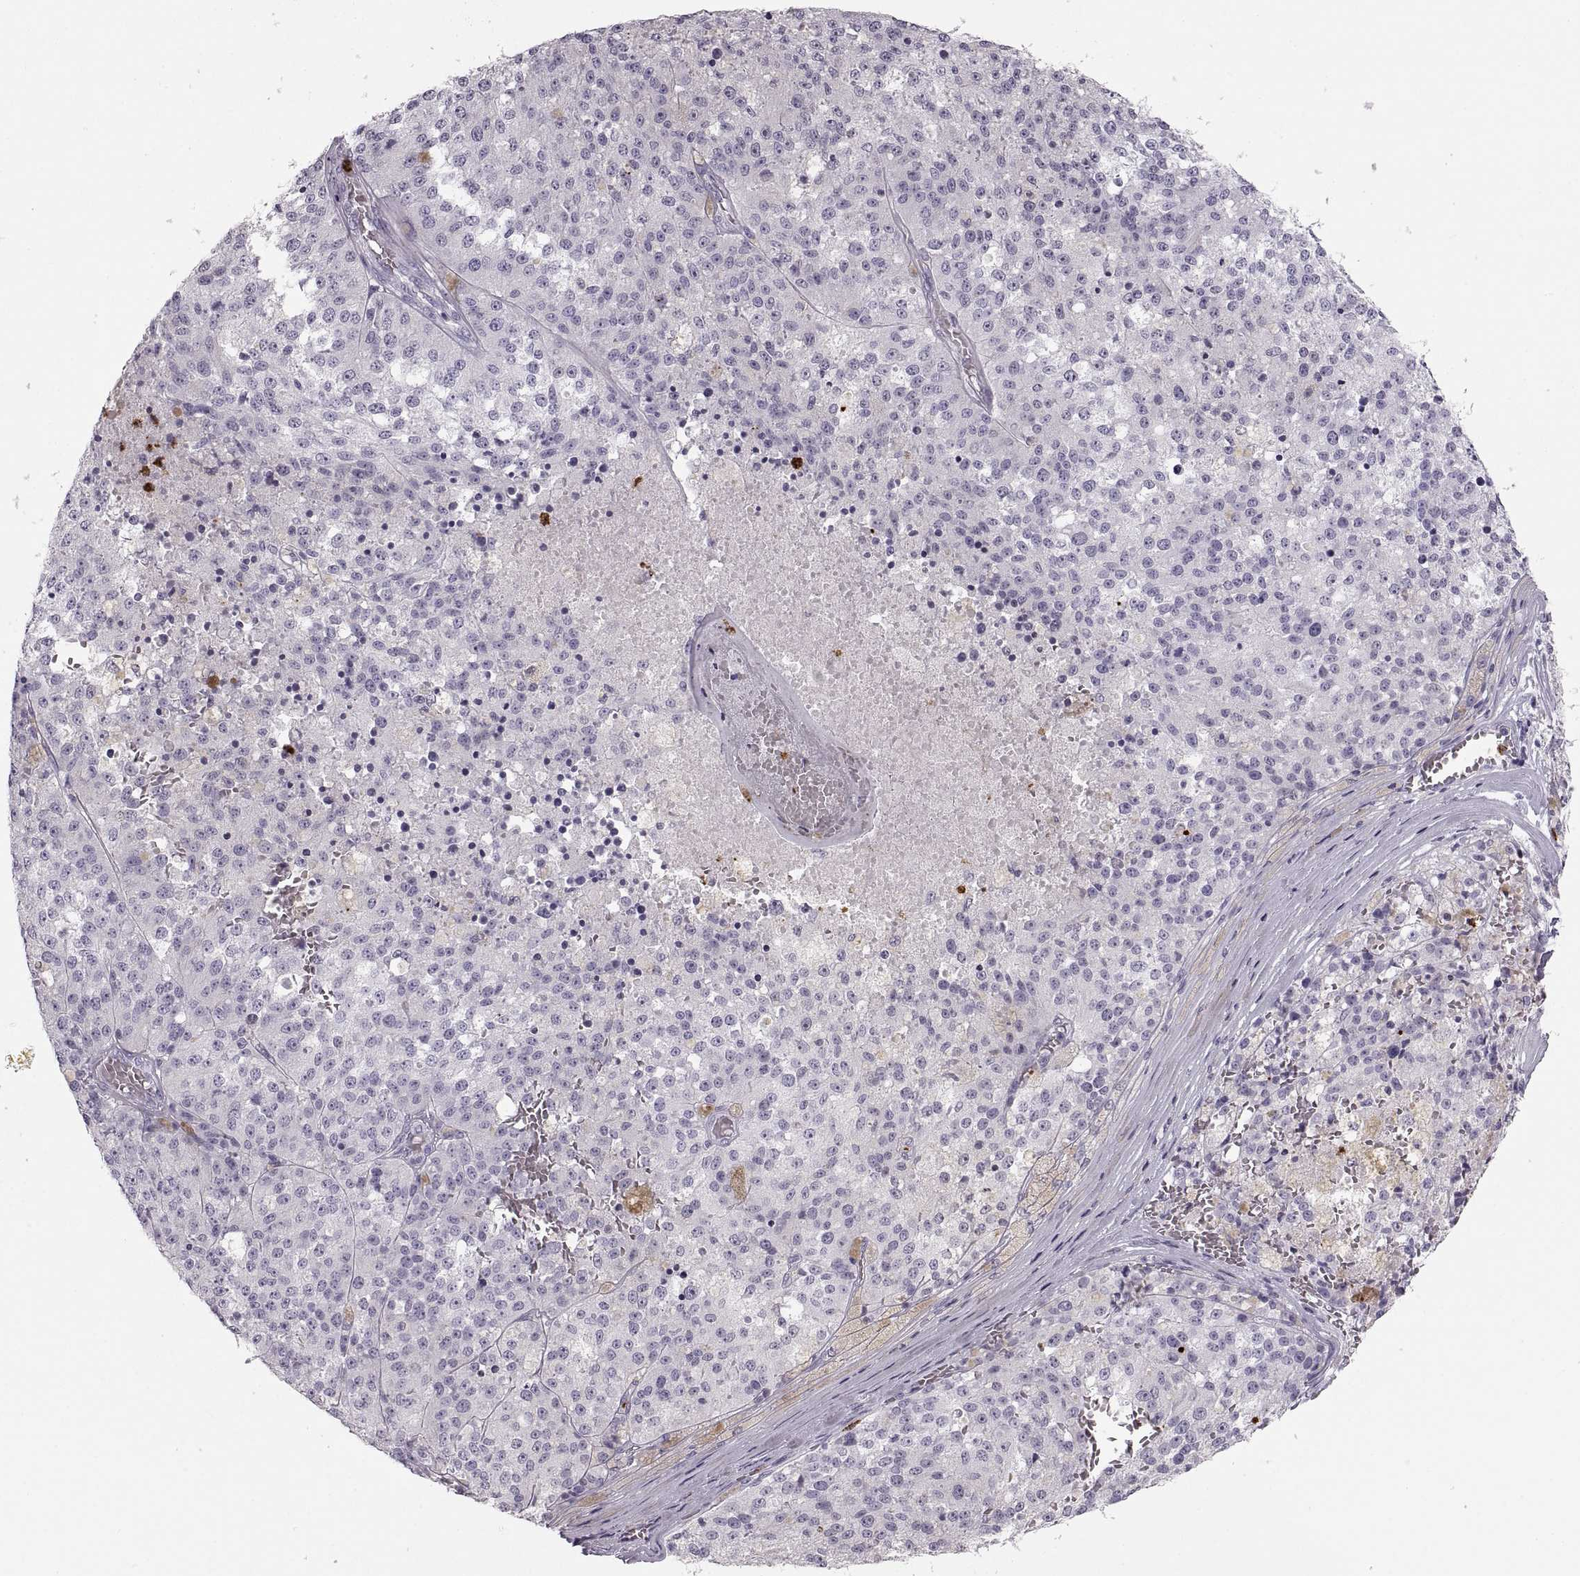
{"staining": {"intensity": "negative", "quantity": "none", "location": "none"}, "tissue": "melanoma", "cell_type": "Tumor cells", "image_type": "cancer", "snomed": [{"axis": "morphology", "description": "Malignant melanoma, Metastatic site"}, {"axis": "topography", "description": "Lymph node"}], "caption": "High magnification brightfield microscopy of malignant melanoma (metastatic site) stained with DAB (brown) and counterstained with hematoxylin (blue): tumor cells show no significant staining.", "gene": "MILR1", "patient": {"sex": "female", "age": 64}}